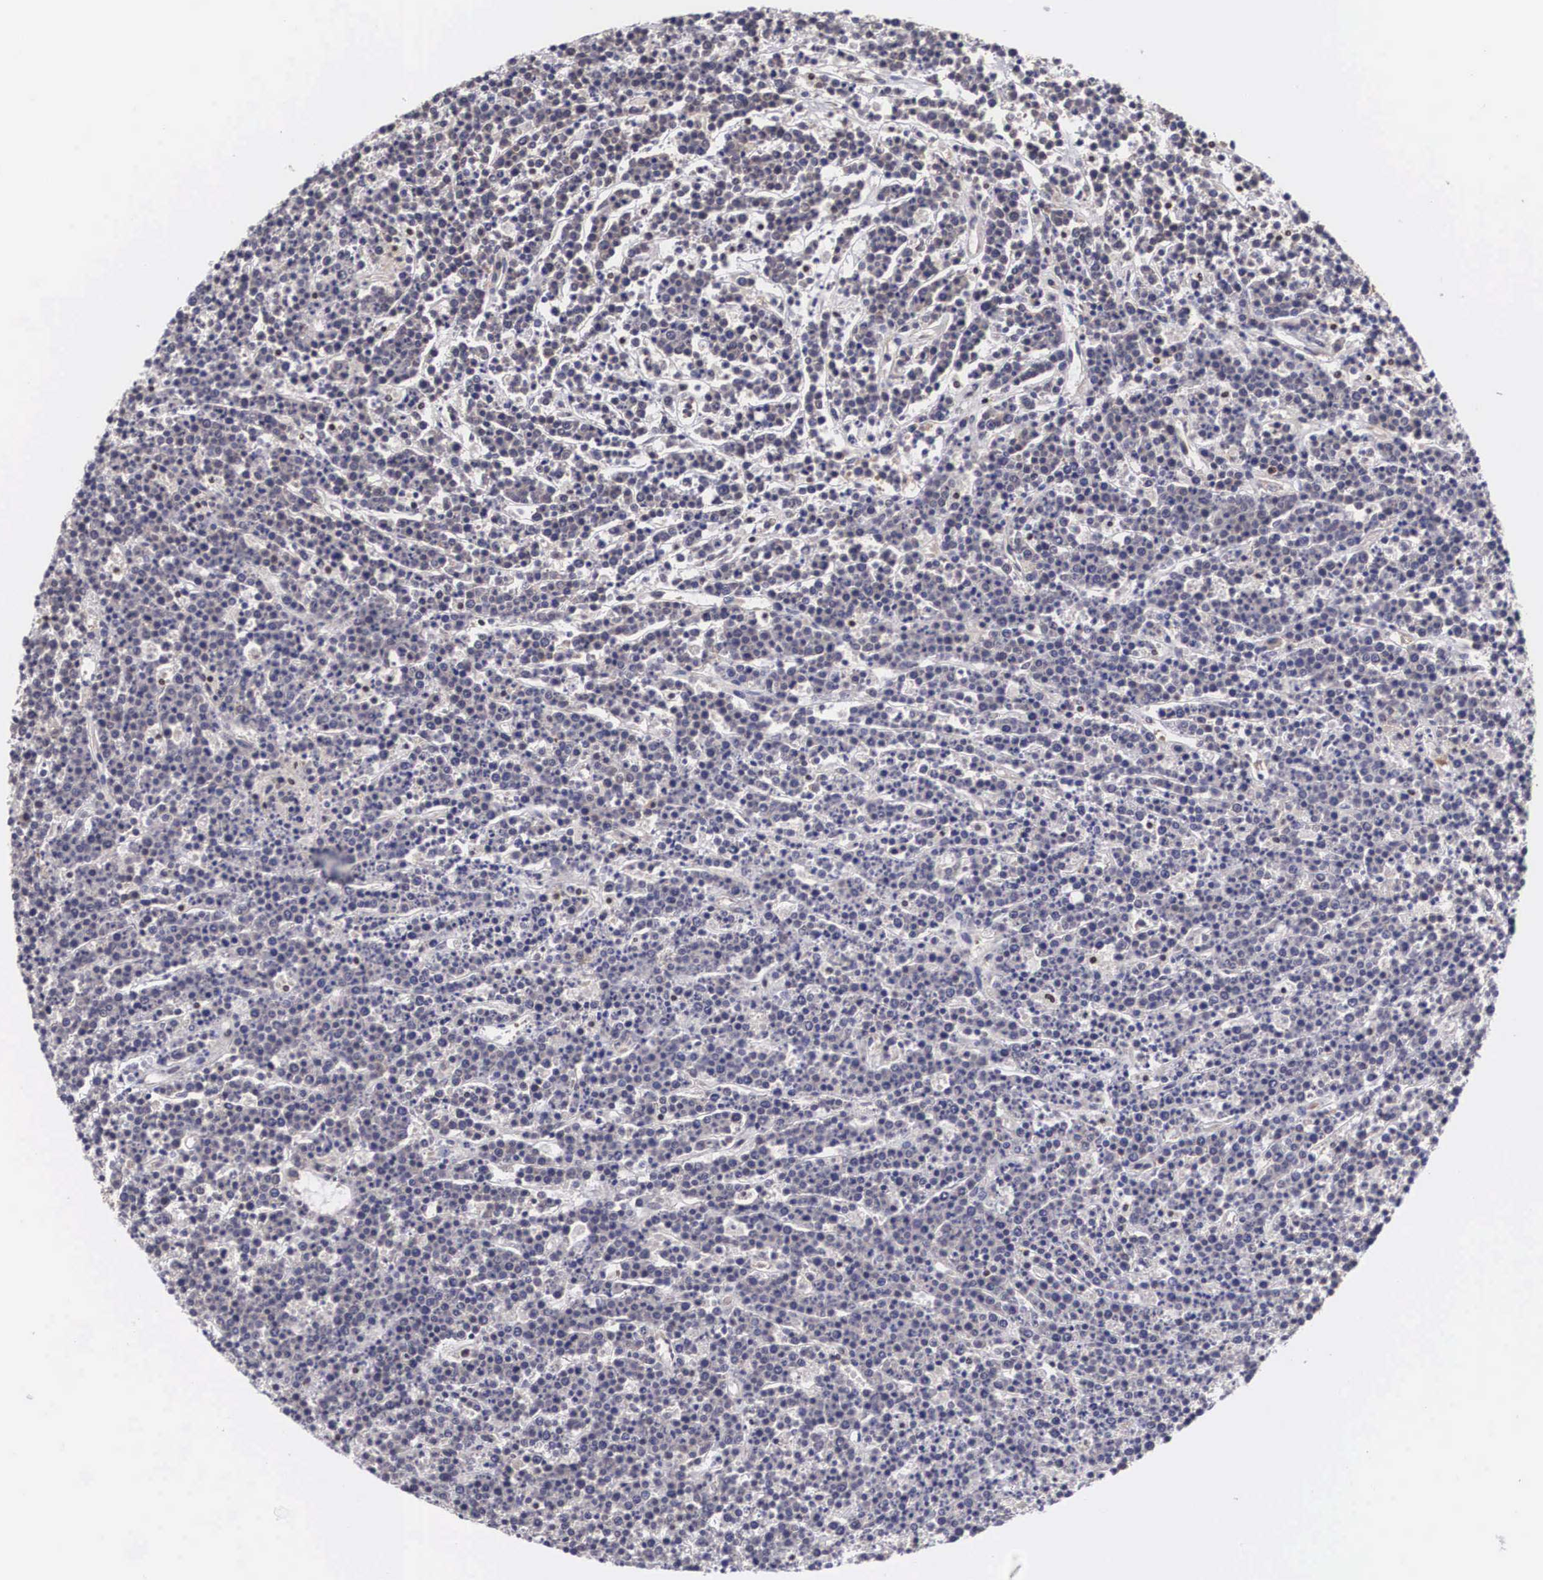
{"staining": {"intensity": "negative", "quantity": "none", "location": "none"}, "tissue": "lymphoma", "cell_type": "Tumor cells", "image_type": "cancer", "snomed": [{"axis": "morphology", "description": "Malignant lymphoma, non-Hodgkin's type, High grade"}, {"axis": "topography", "description": "Ovary"}], "caption": "High magnification brightfield microscopy of lymphoma stained with DAB (brown) and counterstained with hematoxylin (blue): tumor cells show no significant staining. (DAB (3,3'-diaminobenzidine) immunohistochemistry visualized using brightfield microscopy, high magnification).", "gene": "GRIPAP1", "patient": {"sex": "female", "age": 56}}